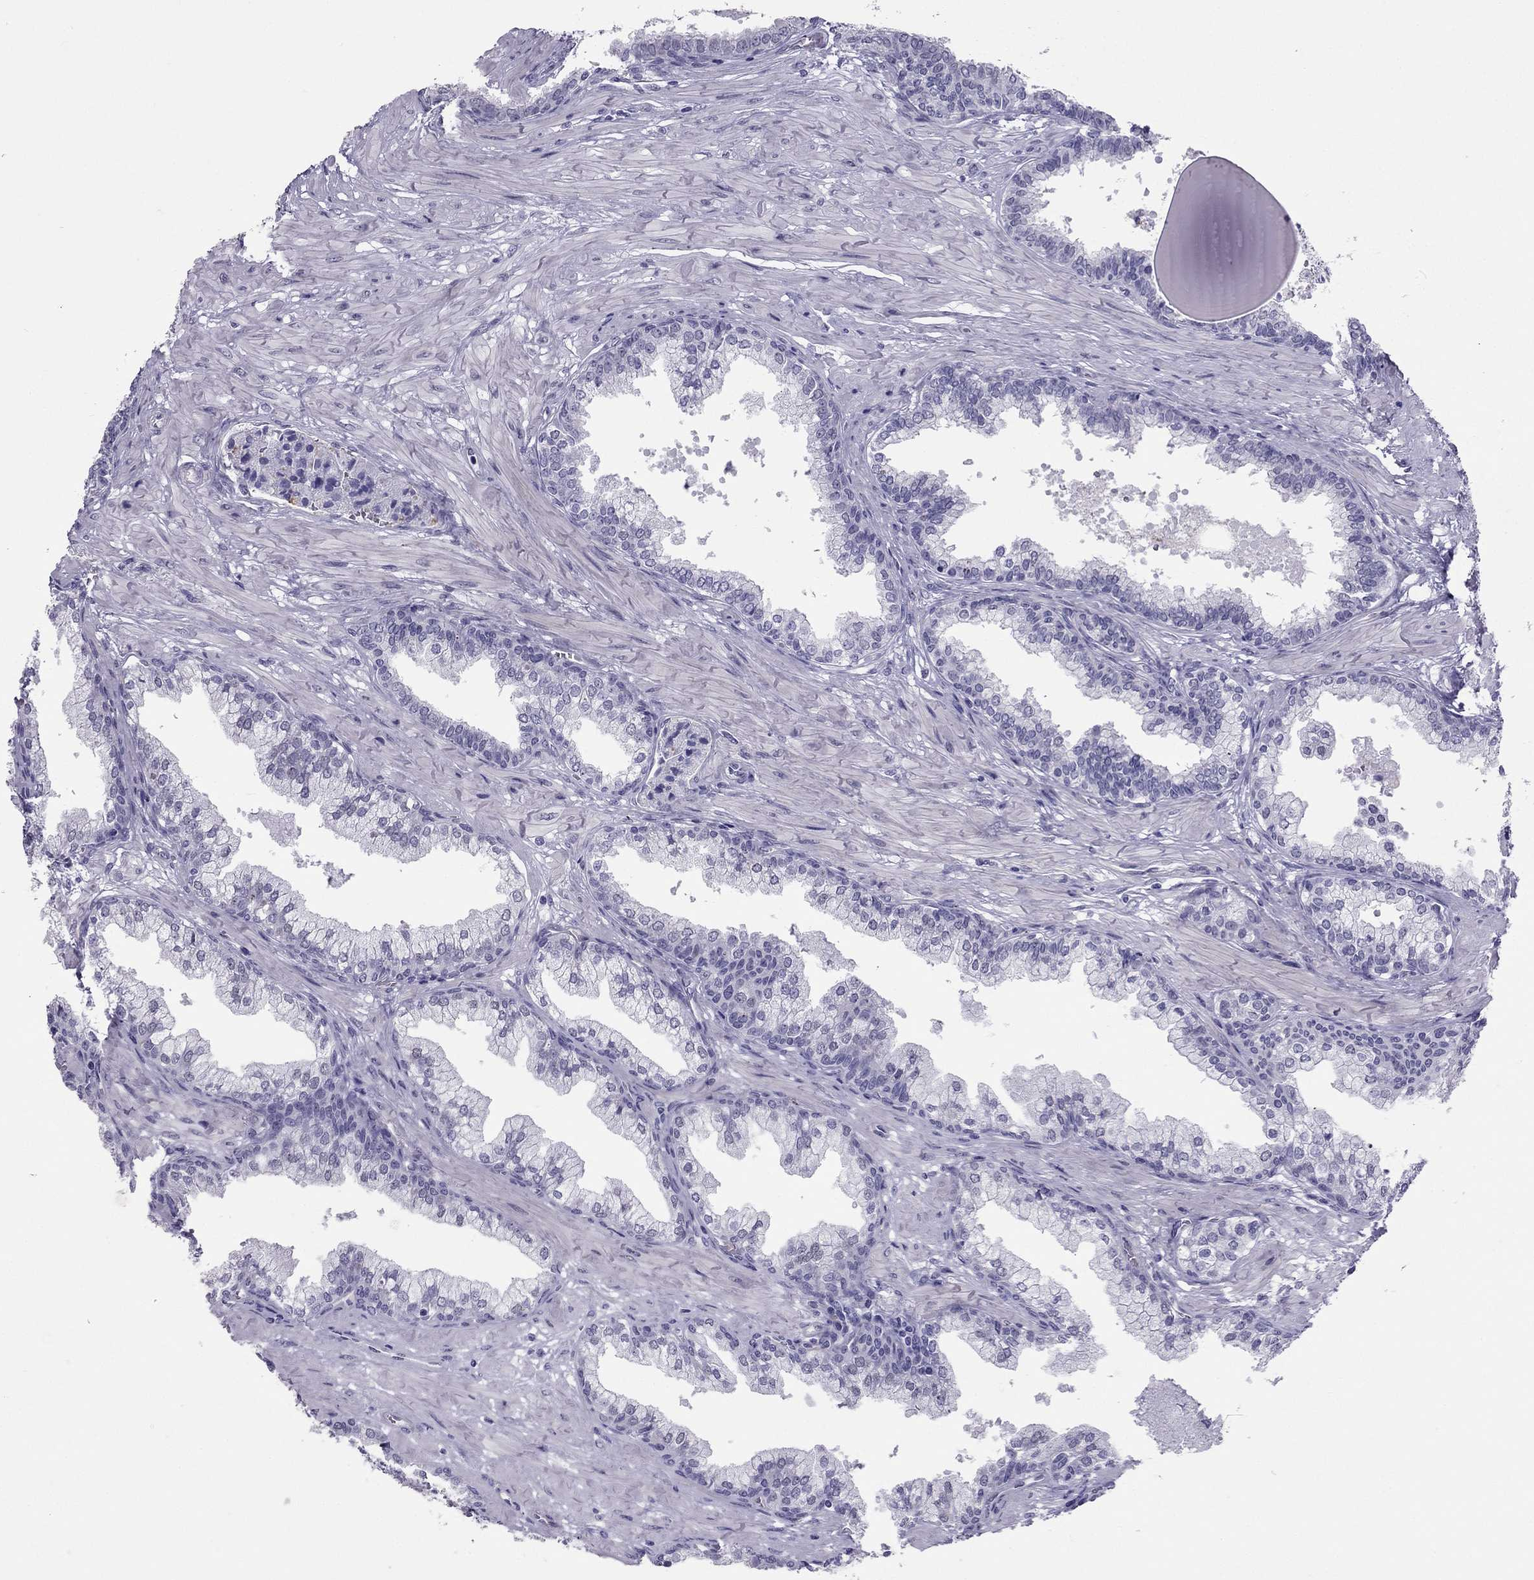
{"staining": {"intensity": "negative", "quantity": "none", "location": "none"}, "tissue": "prostate cancer", "cell_type": "Tumor cells", "image_type": "cancer", "snomed": [{"axis": "morphology", "description": "Adenocarcinoma, NOS"}, {"axis": "topography", "description": "Prostate and seminal vesicle, NOS"}, {"axis": "topography", "description": "Prostate"}], "caption": "Prostate cancer was stained to show a protein in brown. There is no significant positivity in tumor cells. (Stains: DAB immunohistochemistry (IHC) with hematoxylin counter stain, Microscopy: brightfield microscopy at high magnification).", "gene": "CROCC2", "patient": {"sex": "male", "age": 44}}